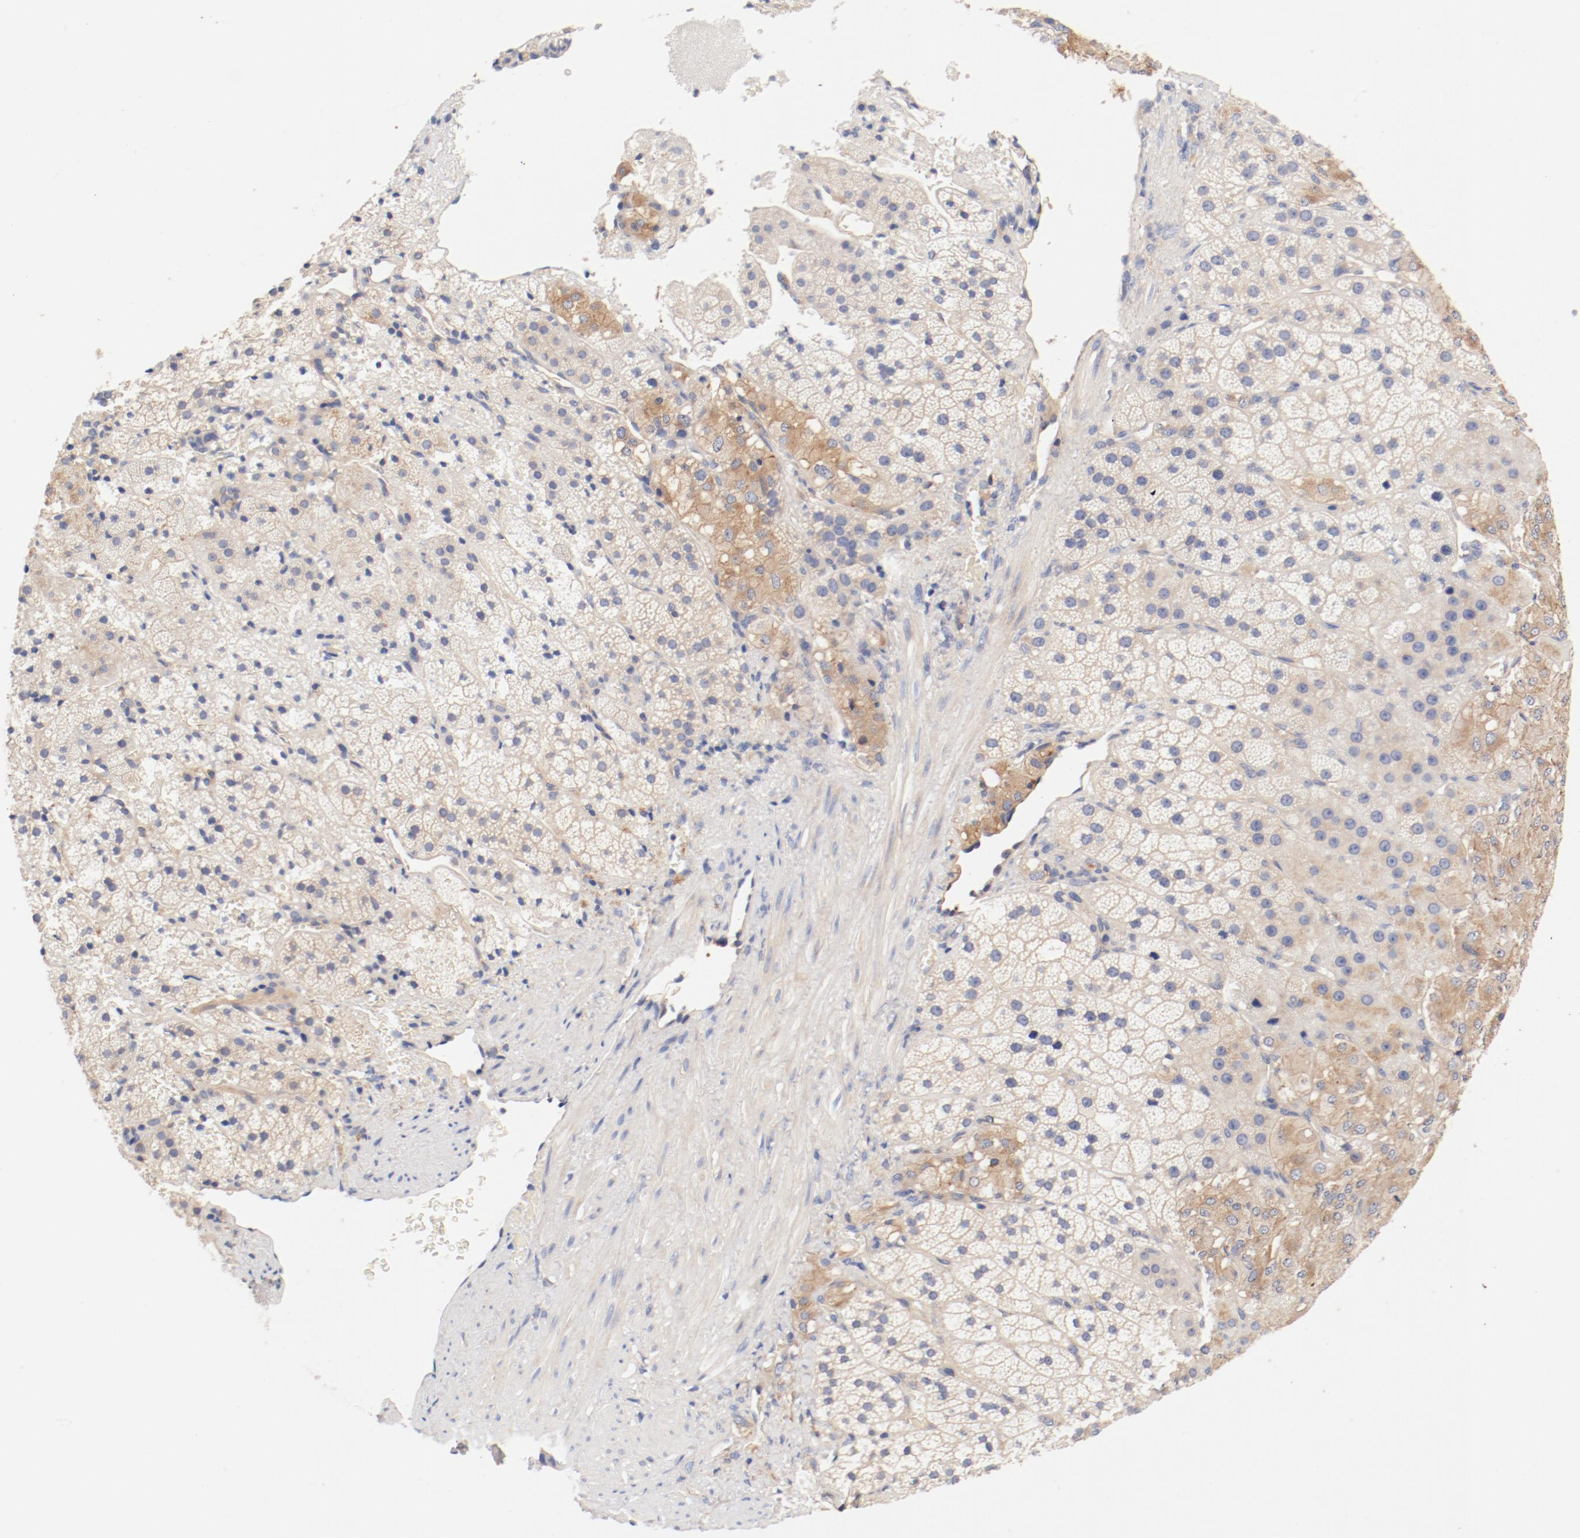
{"staining": {"intensity": "weak", "quantity": ">75%", "location": "cytoplasmic/membranous"}, "tissue": "adrenal gland", "cell_type": "Glandular cells", "image_type": "normal", "snomed": [{"axis": "morphology", "description": "Normal tissue, NOS"}, {"axis": "topography", "description": "Adrenal gland"}], "caption": "Immunohistochemistry (IHC) staining of unremarkable adrenal gland, which exhibits low levels of weak cytoplasmic/membranous staining in about >75% of glandular cells indicating weak cytoplasmic/membranous protein positivity. The staining was performed using DAB (3,3'-diaminobenzidine) (brown) for protein detection and nuclei were counterstained in hematoxylin (blue).", "gene": "DYNC1H1", "patient": {"sex": "female", "age": 44}}